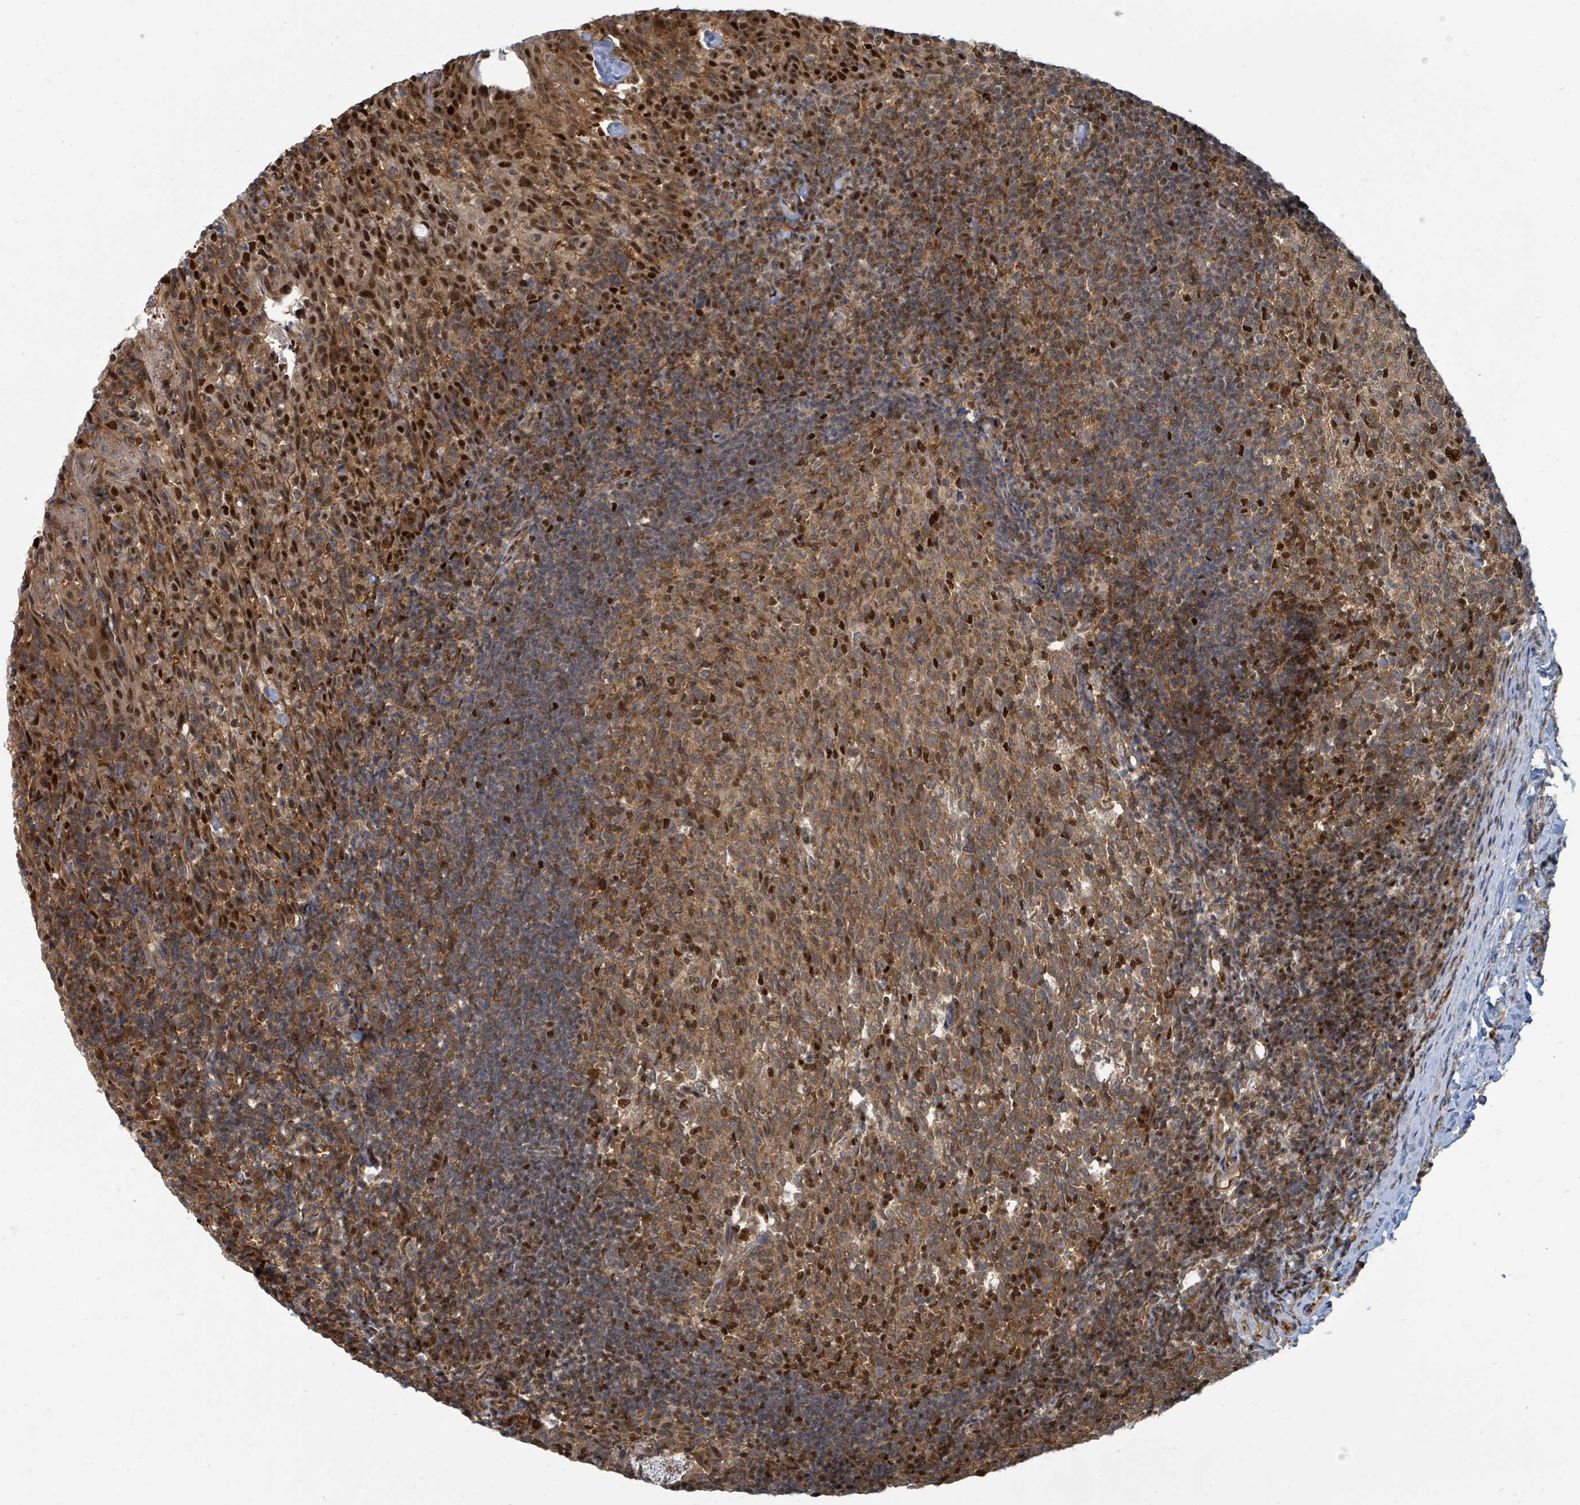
{"staining": {"intensity": "moderate", "quantity": ">75%", "location": "cytoplasmic/membranous,nuclear"}, "tissue": "tonsil", "cell_type": "Germinal center cells", "image_type": "normal", "snomed": [{"axis": "morphology", "description": "Normal tissue, NOS"}, {"axis": "topography", "description": "Tonsil"}], "caption": "A brown stain highlights moderate cytoplasmic/membranous,nuclear staining of a protein in germinal center cells of benign tonsil. The staining was performed using DAB (3,3'-diaminobenzidine), with brown indicating positive protein expression. Nuclei are stained blue with hematoxylin.", "gene": "TRDMT1", "patient": {"sex": "female", "age": 10}}